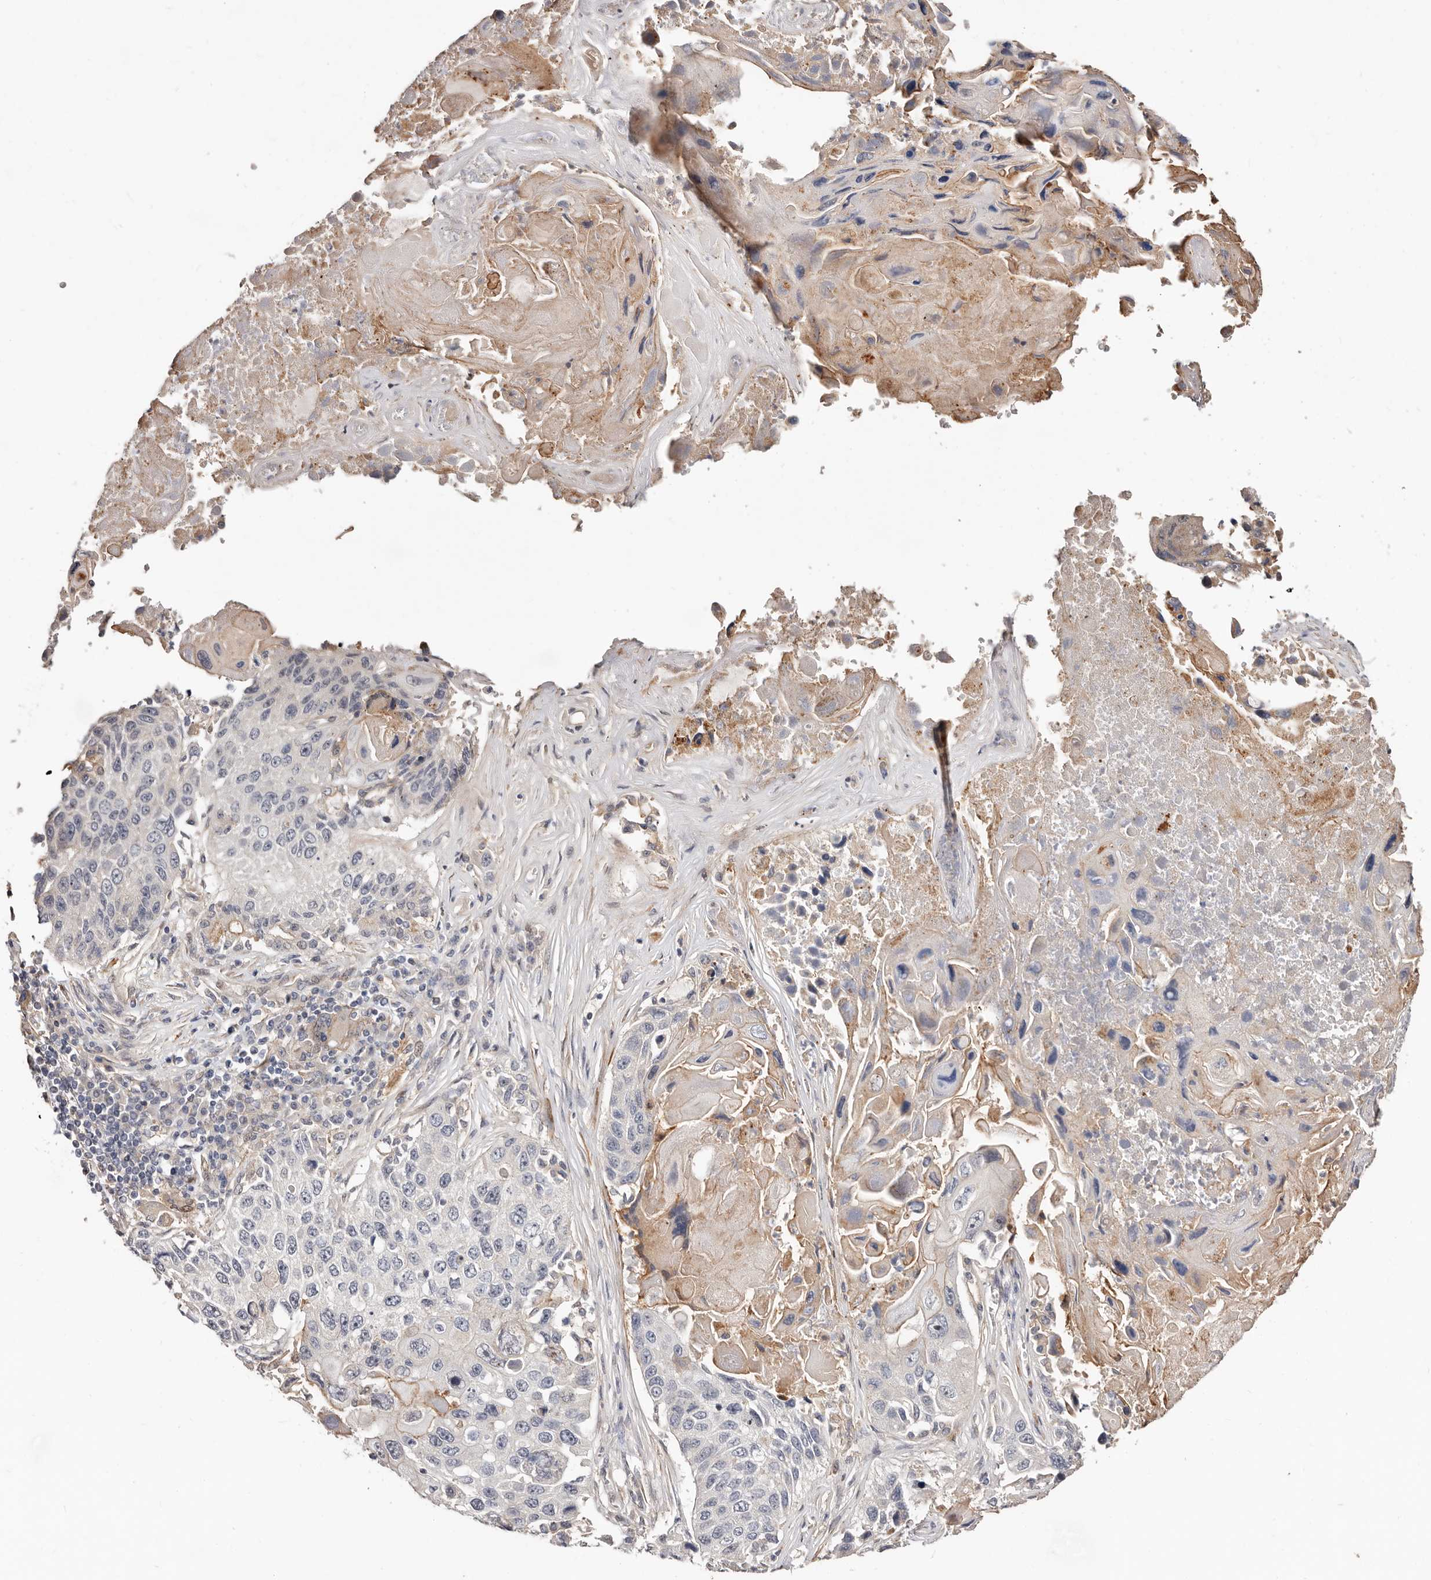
{"staining": {"intensity": "weak", "quantity": "<25%", "location": "cytoplasmic/membranous"}, "tissue": "lung cancer", "cell_type": "Tumor cells", "image_type": "cancer", "snomed": [{"axis": "morphology", "description": "Squamous cell carcinoma, NOS"}, {"axis": "topography", "description": "Lung"}], "caption": "DAB (3,3'-diaminobenzidine) immunohistochemical staining of human lung cancer displays no significant expression in tumor cells.", "gene": "TRIP13", "patient": {"sex": "male", "age": 61}}